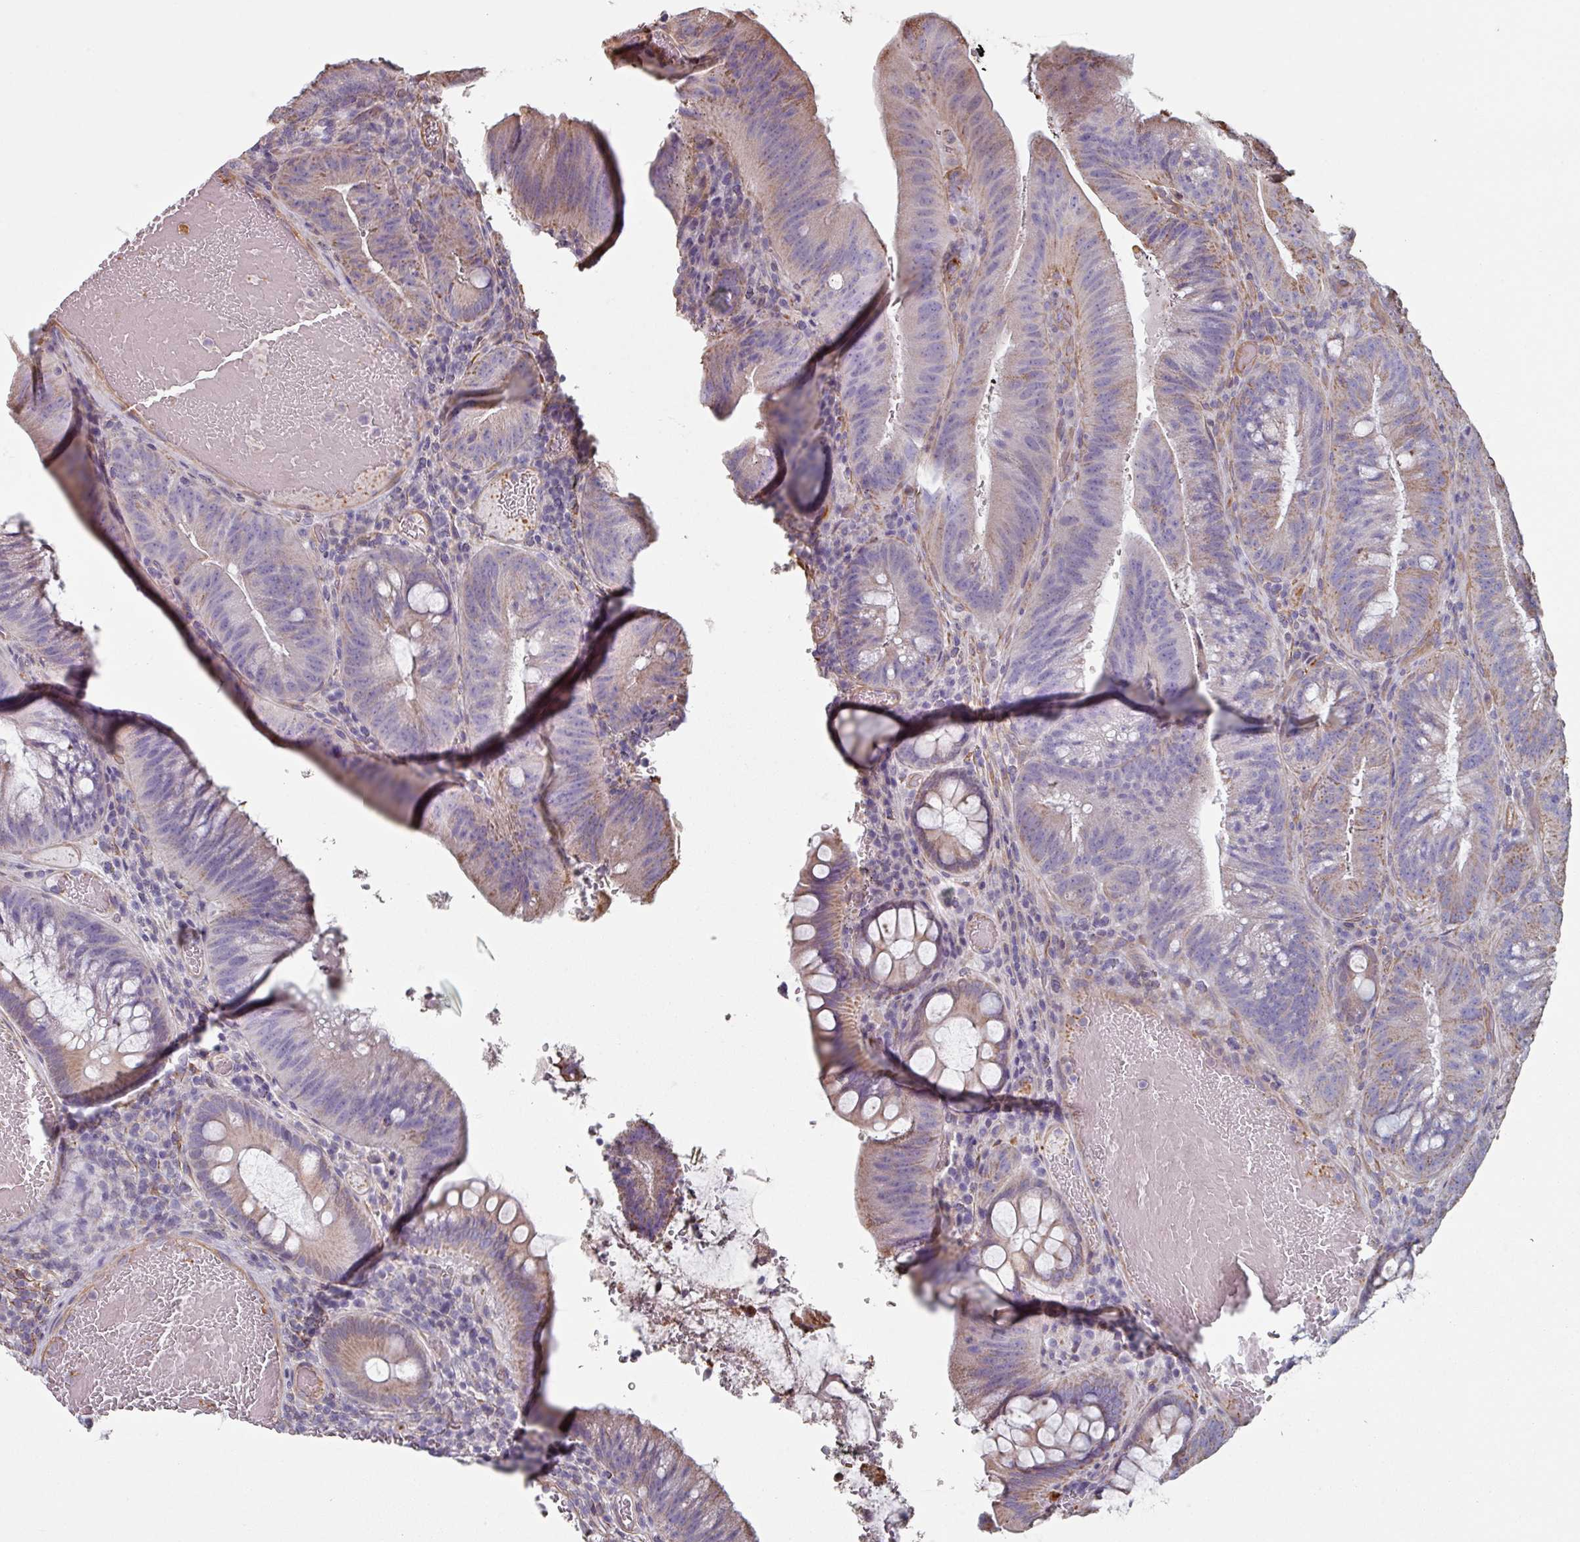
{"staining": {"intensity": "moderate", "quantity": "25%-75%", "location": "cytoplasmic/membranous"}, "tissue": "colorectal cancer", "cell_type": "Tumor cells", "image_type": "cancer", "snomed": [{"axis": "morphology", "description": "Adenocarcinoma, NOS"}, {"axis": "topography", "description": "Colon"}], "caption": "IHC (DAB) staining of human colorectal cancer (adenocarcinoma) displays moderate cytoplasmic/membranous protein expression in about 25%-75% of tumor cells.", "gene": "GSTA4", "patient": {"sex": "female", "age": 43}}